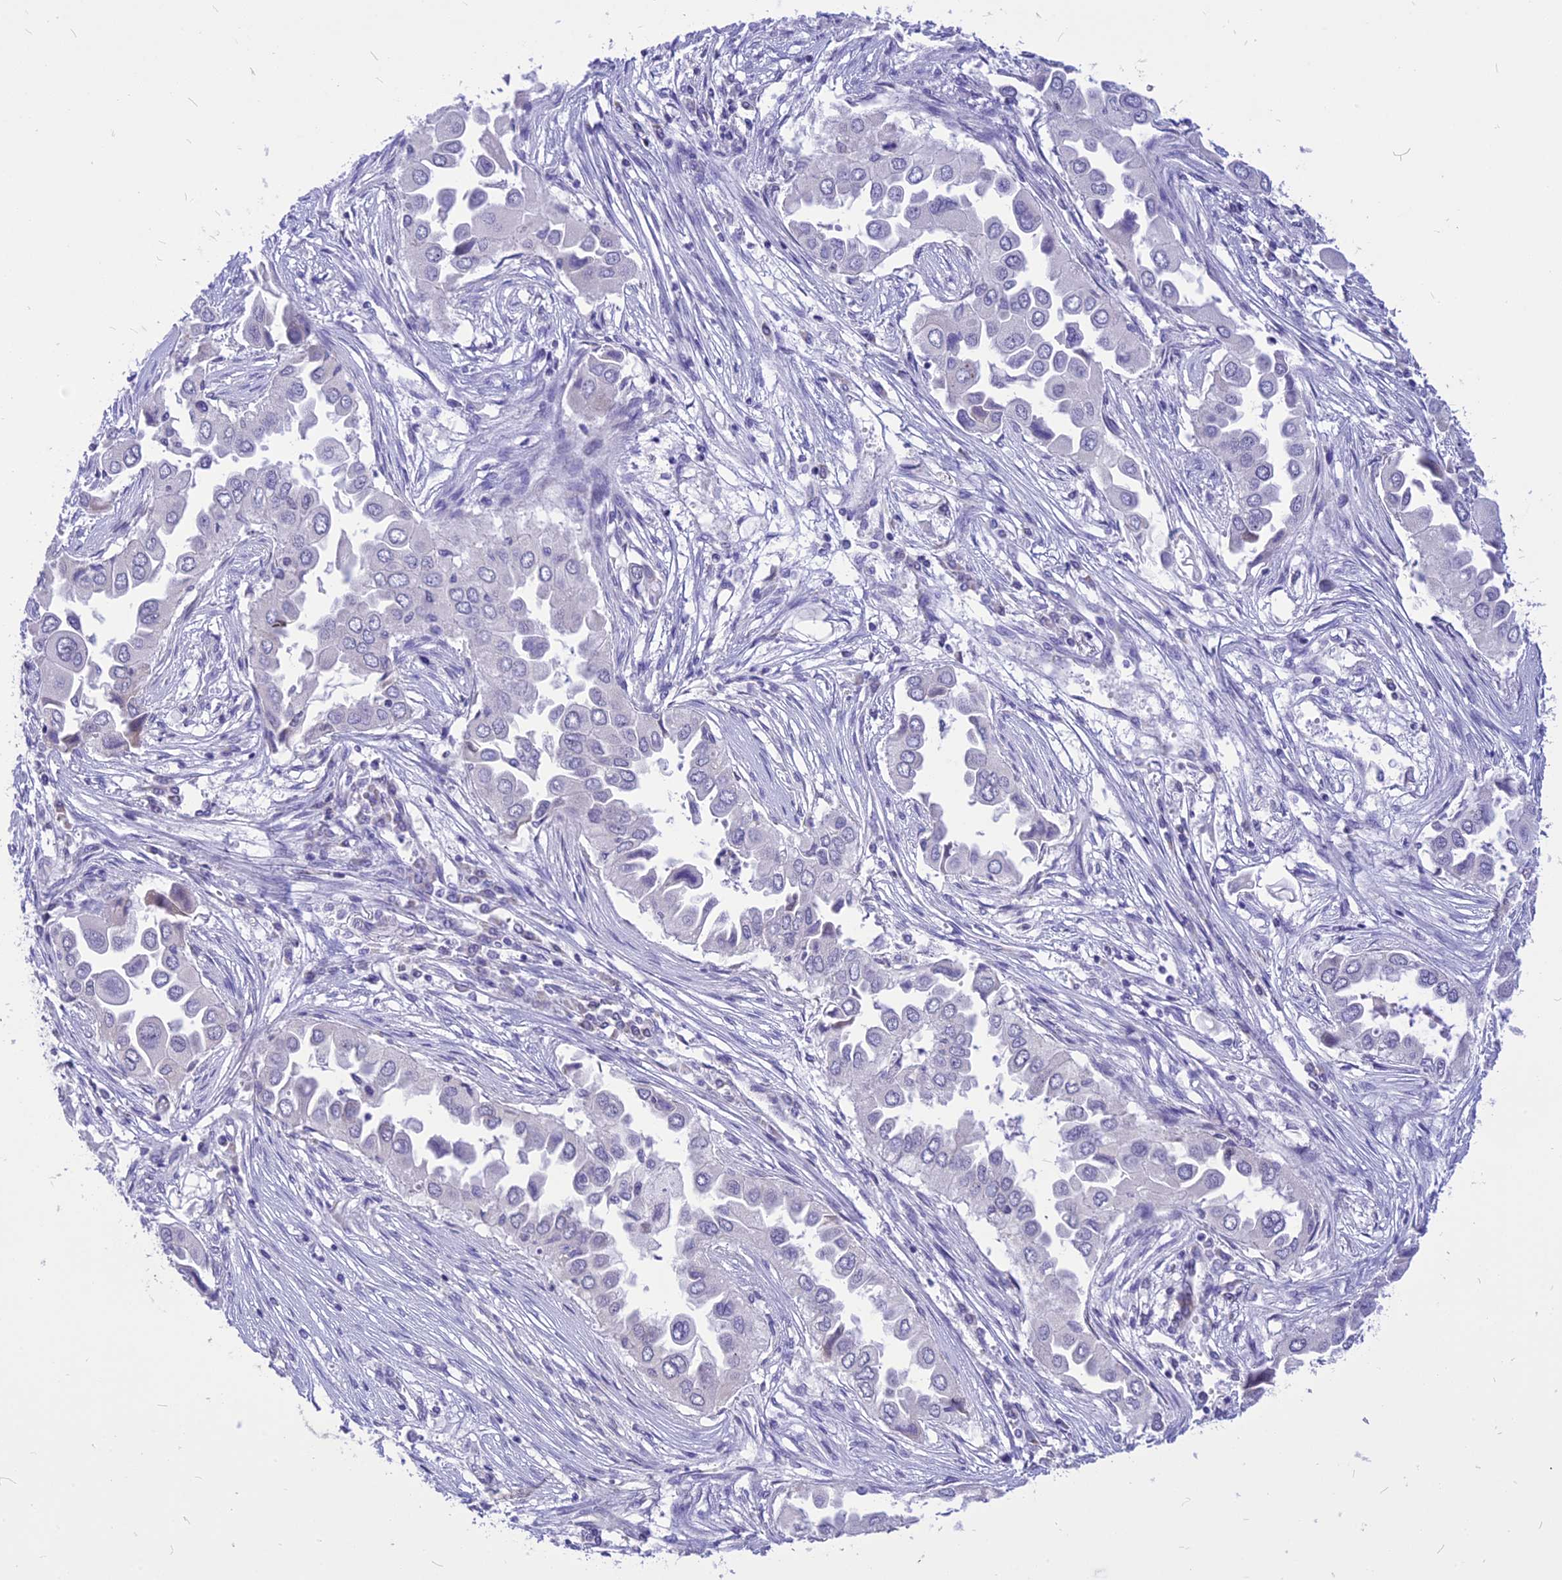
{"staining": {"intensity": "negative", "quantity": "none", "location": "none"}, "tissue": "lung cancer", "cell_type": "Tumor cells", "image_type": "cancer", "snomed": [{"axis": "morphology", "description": "Adenocarcinoma, NOS"}, {"axis": "topography", "description": "Lung"}], "caption": "IHC micrograph of neoplastic tissue: lung cancer stained with DAB reveals no significant protein staining in tumor cells. Brightfield microscopy of immunohistochemistry stained with DAB (brown) and hematoxylin (blue), captured at high magnification.", "gene": "CMSS1", "patient": {"sex": "female", "age": 76}}